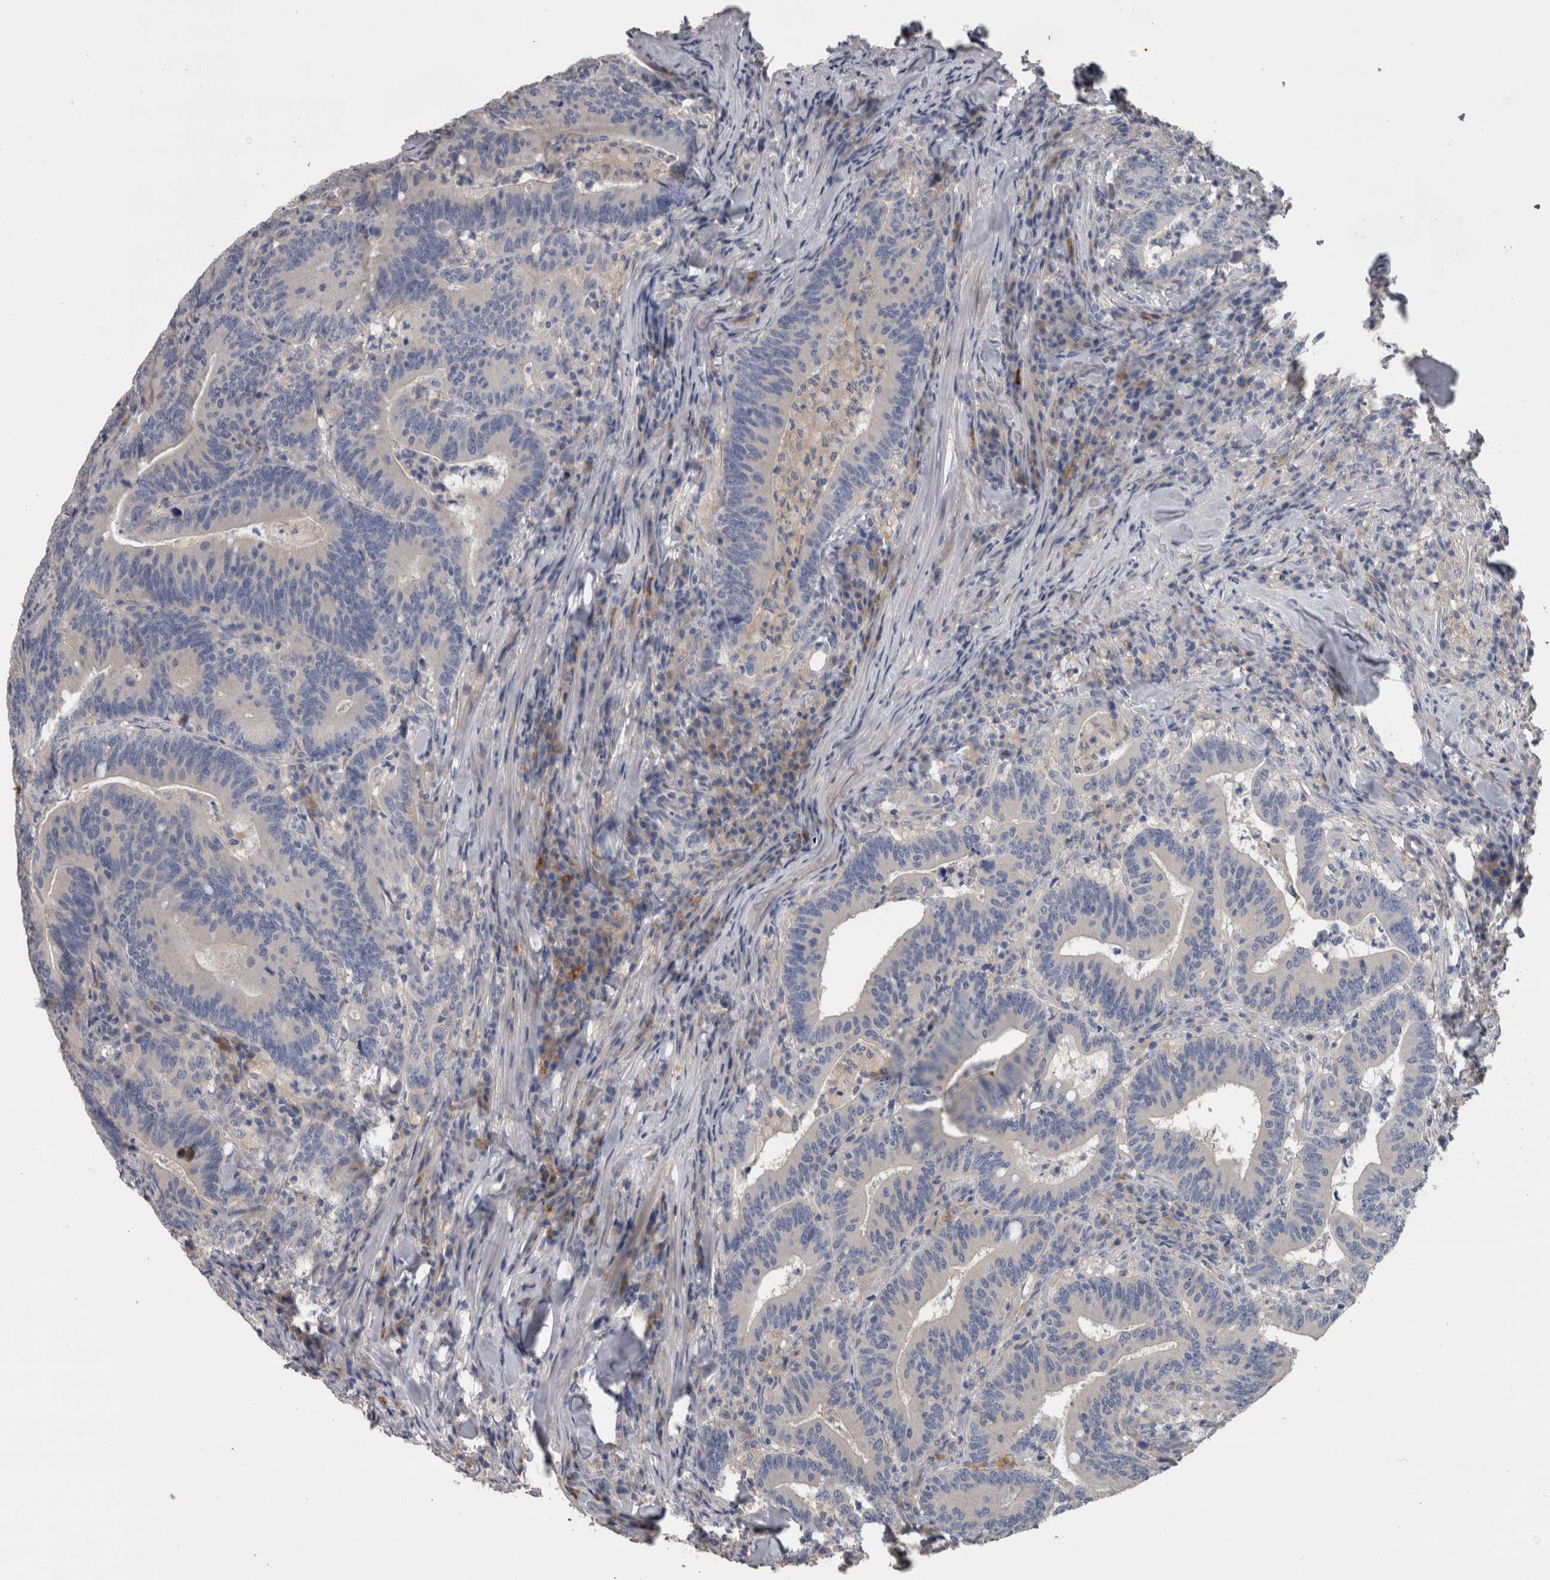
{"staining": {"intensity": "negative", "quantity": "none", "location": "none"}, "tissue": "colorectal cancer", "cell_type": "Tumor cells", "image_type": "cancer", "snomed": [{"axis": "morphology", "description": "Adenocarcinoma, NOS"}, {"axis": "topography", "description": "Colon"}], "caption": "IHC histopathology image of colorectal cancer stained for a protein (brown), which reveals no expression in tumor cells.", "gene": "EFEMP2", "patient": {"sex": "female", "age": 66}}